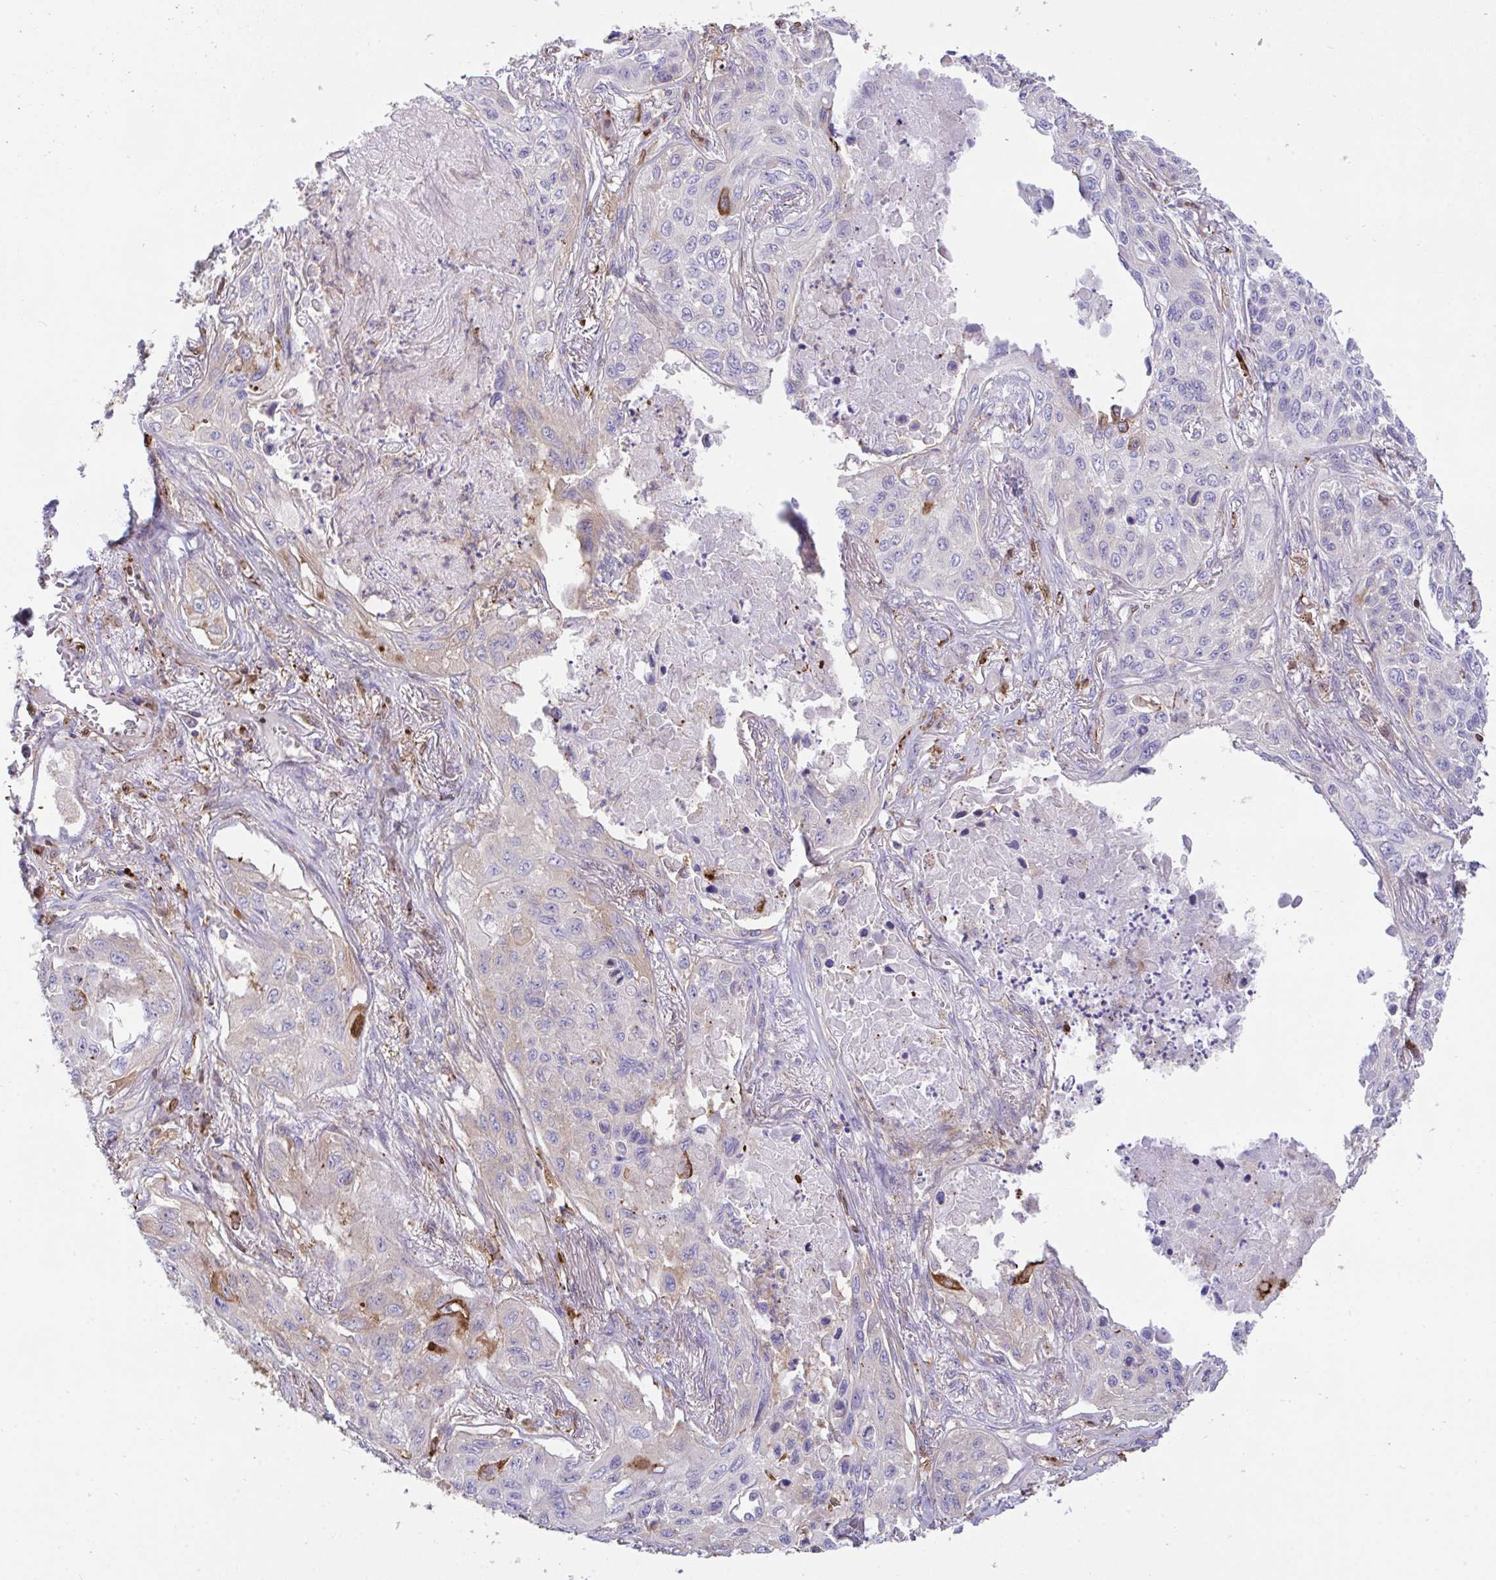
{"staining": {"intensity": "moderate", "quantity": "<25%", "location": "cytoplasmic/membranous"}, "tissue": "lung cancer", "cell_type": "Tumor cells", "image_type": "cancer", "snomed": [{"axis": "morphology", "description": "Squamous cell carcinoma, NOS"}, {"axis": "topography", "description": "Lung"}], "caption": "A brown stain highlights moderate cytoplasmic/membranous positivity of a protein in human squamous cell carcinoma (lung) tumor cells.", "gene": "PPIH", "patient": {"sex": "male", "age": 75}}